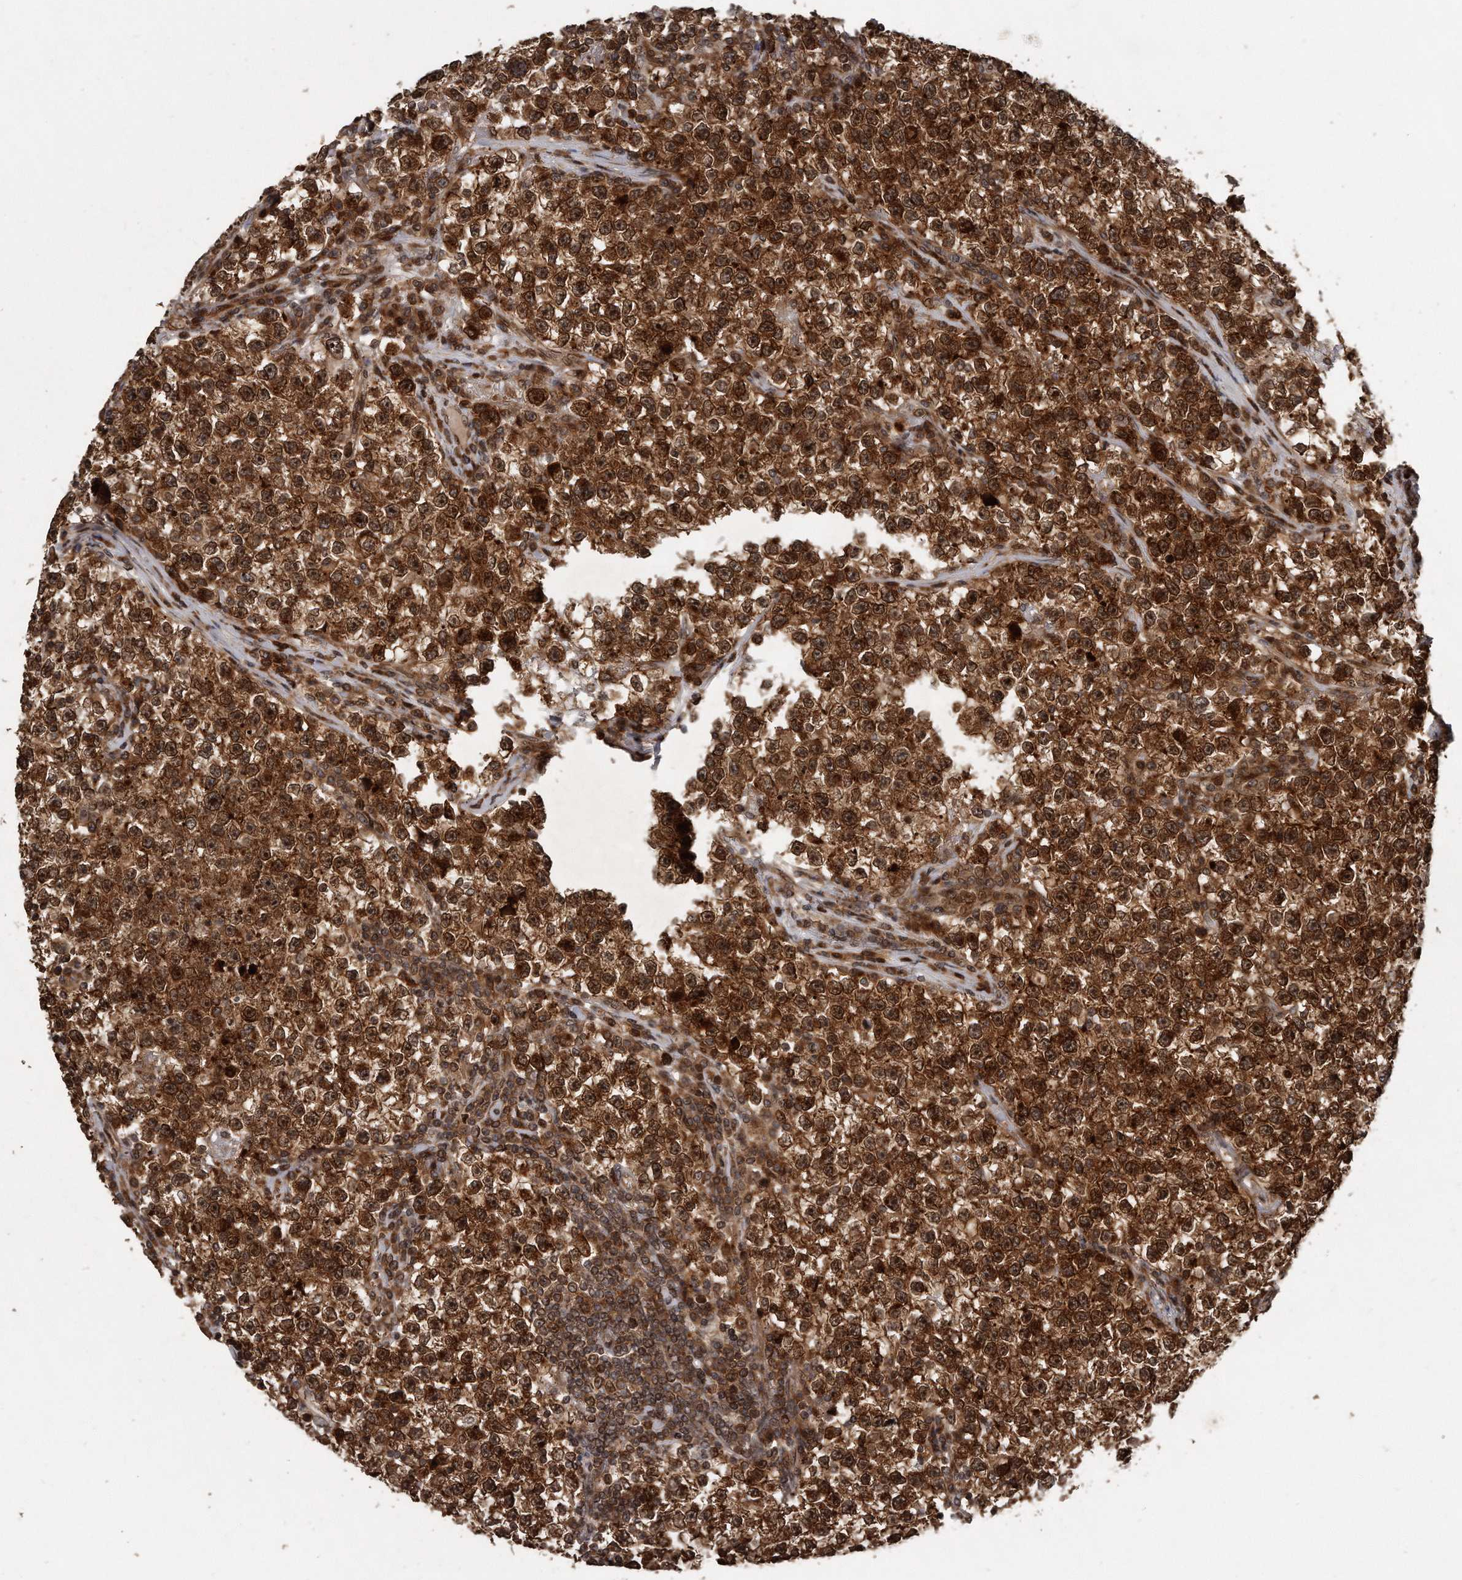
{"staining": {"intensity": "strong", "quantity": ">75%", "location": "cytoplasmic/membranous,nuclear"}, "tissue": "testis cancer", "cell_type": "Tumor cells", "image_type": "cancer", "snomed": [{"axis": "morphology", "description": "Seminoma, NOS"}, {"axis": "topography", "description": "Testis"}], "caption": "Immunohistochemical staining of human testis cancer exhibits high levels of strong cytoplasmic/membranous and nuclear staining in approximately >75% of tumor cells.", "gene": "GCH1", "patient": {"sex": "male", "age": 22}}